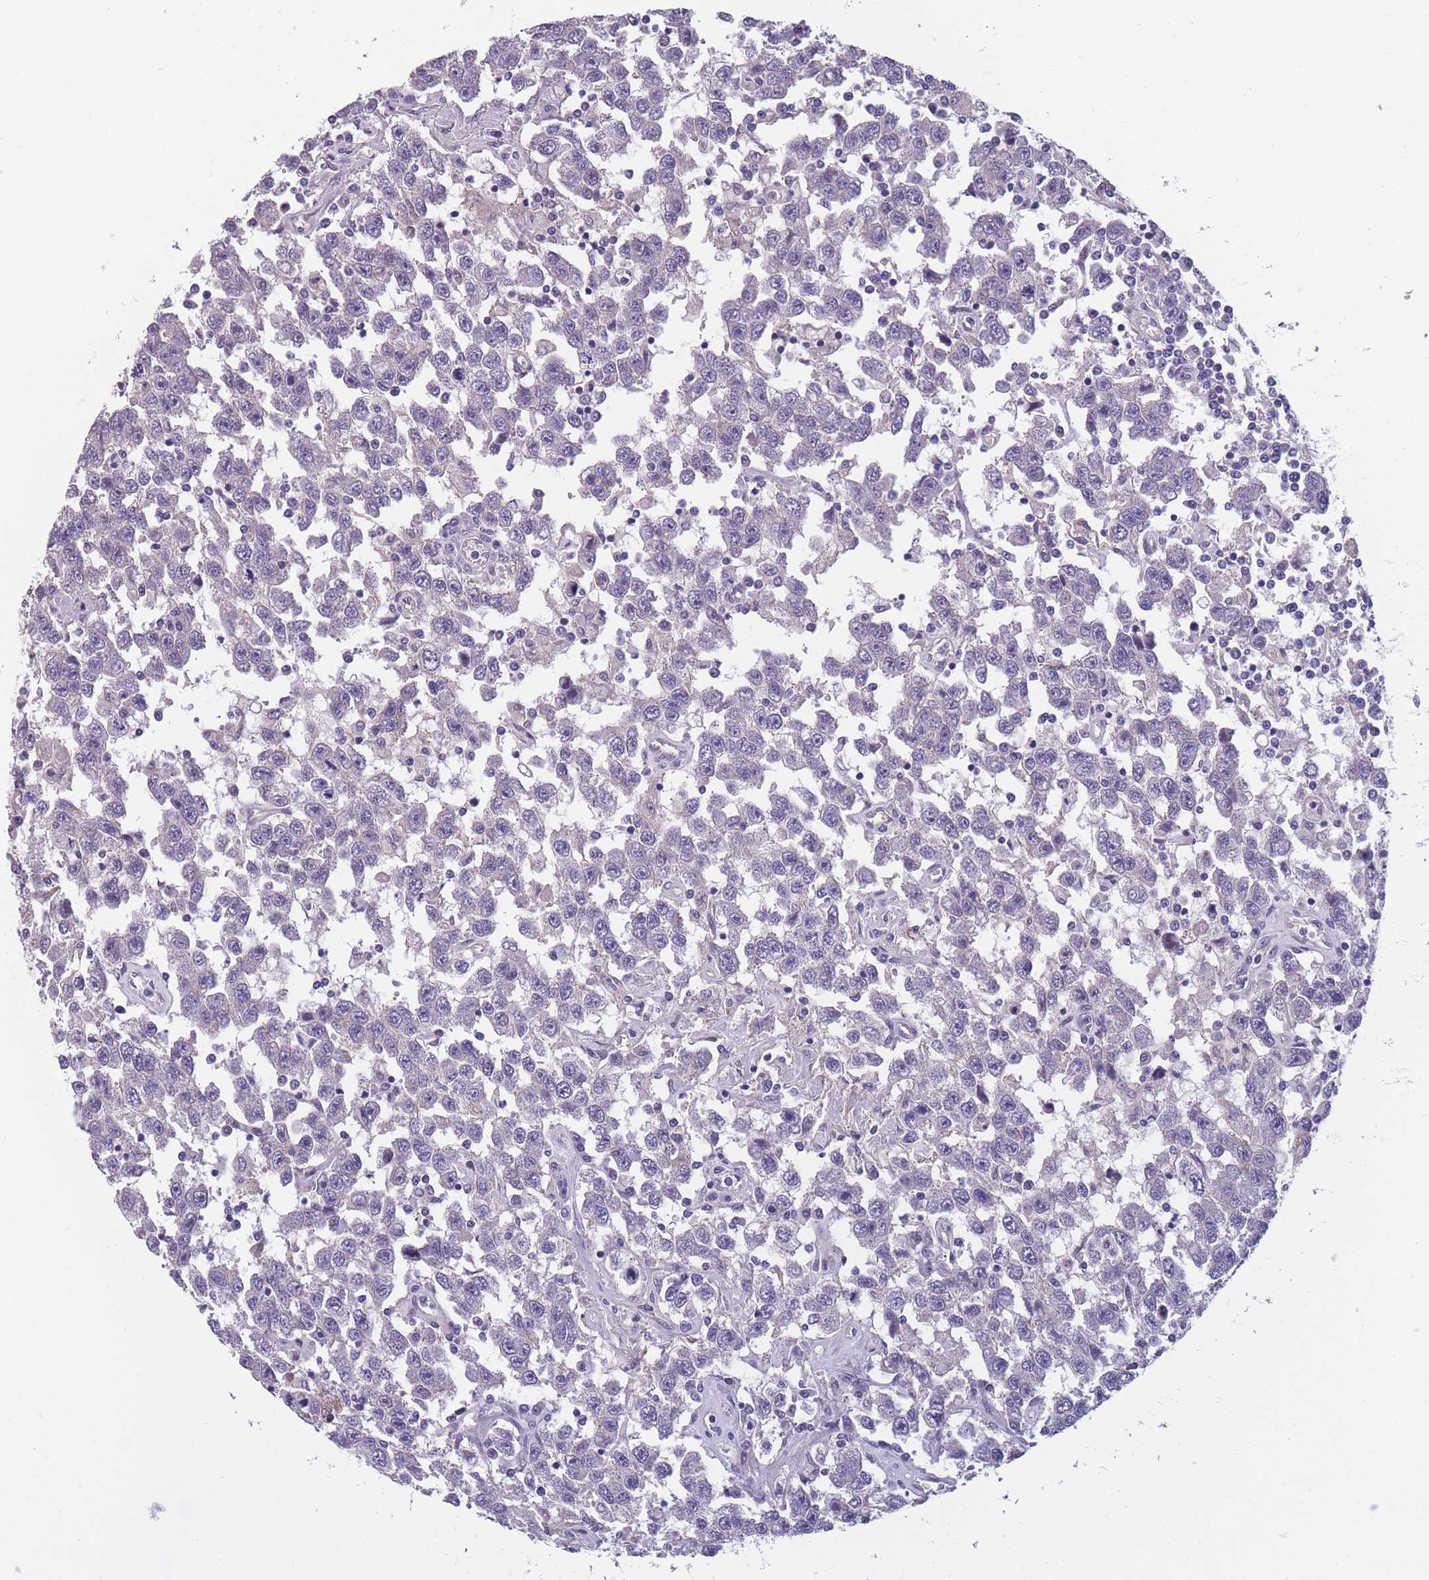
{"staining": {"intensity": "negative", "quantity": "none", "location": "none"}, "tissue": "testis cancer", "cell_type": "Tumor cells", "image_type": "cancer", "snomed": [{"axis": "morphology", "description": "Seminoma, NOS"}, {"axis": "topography", "description": "Testis"}], "caption": "Tumor cells show no significant protein staining in seminoma (testis).", "gene": "FAM83F", "patient": {"sex": "male", "age": 41}}